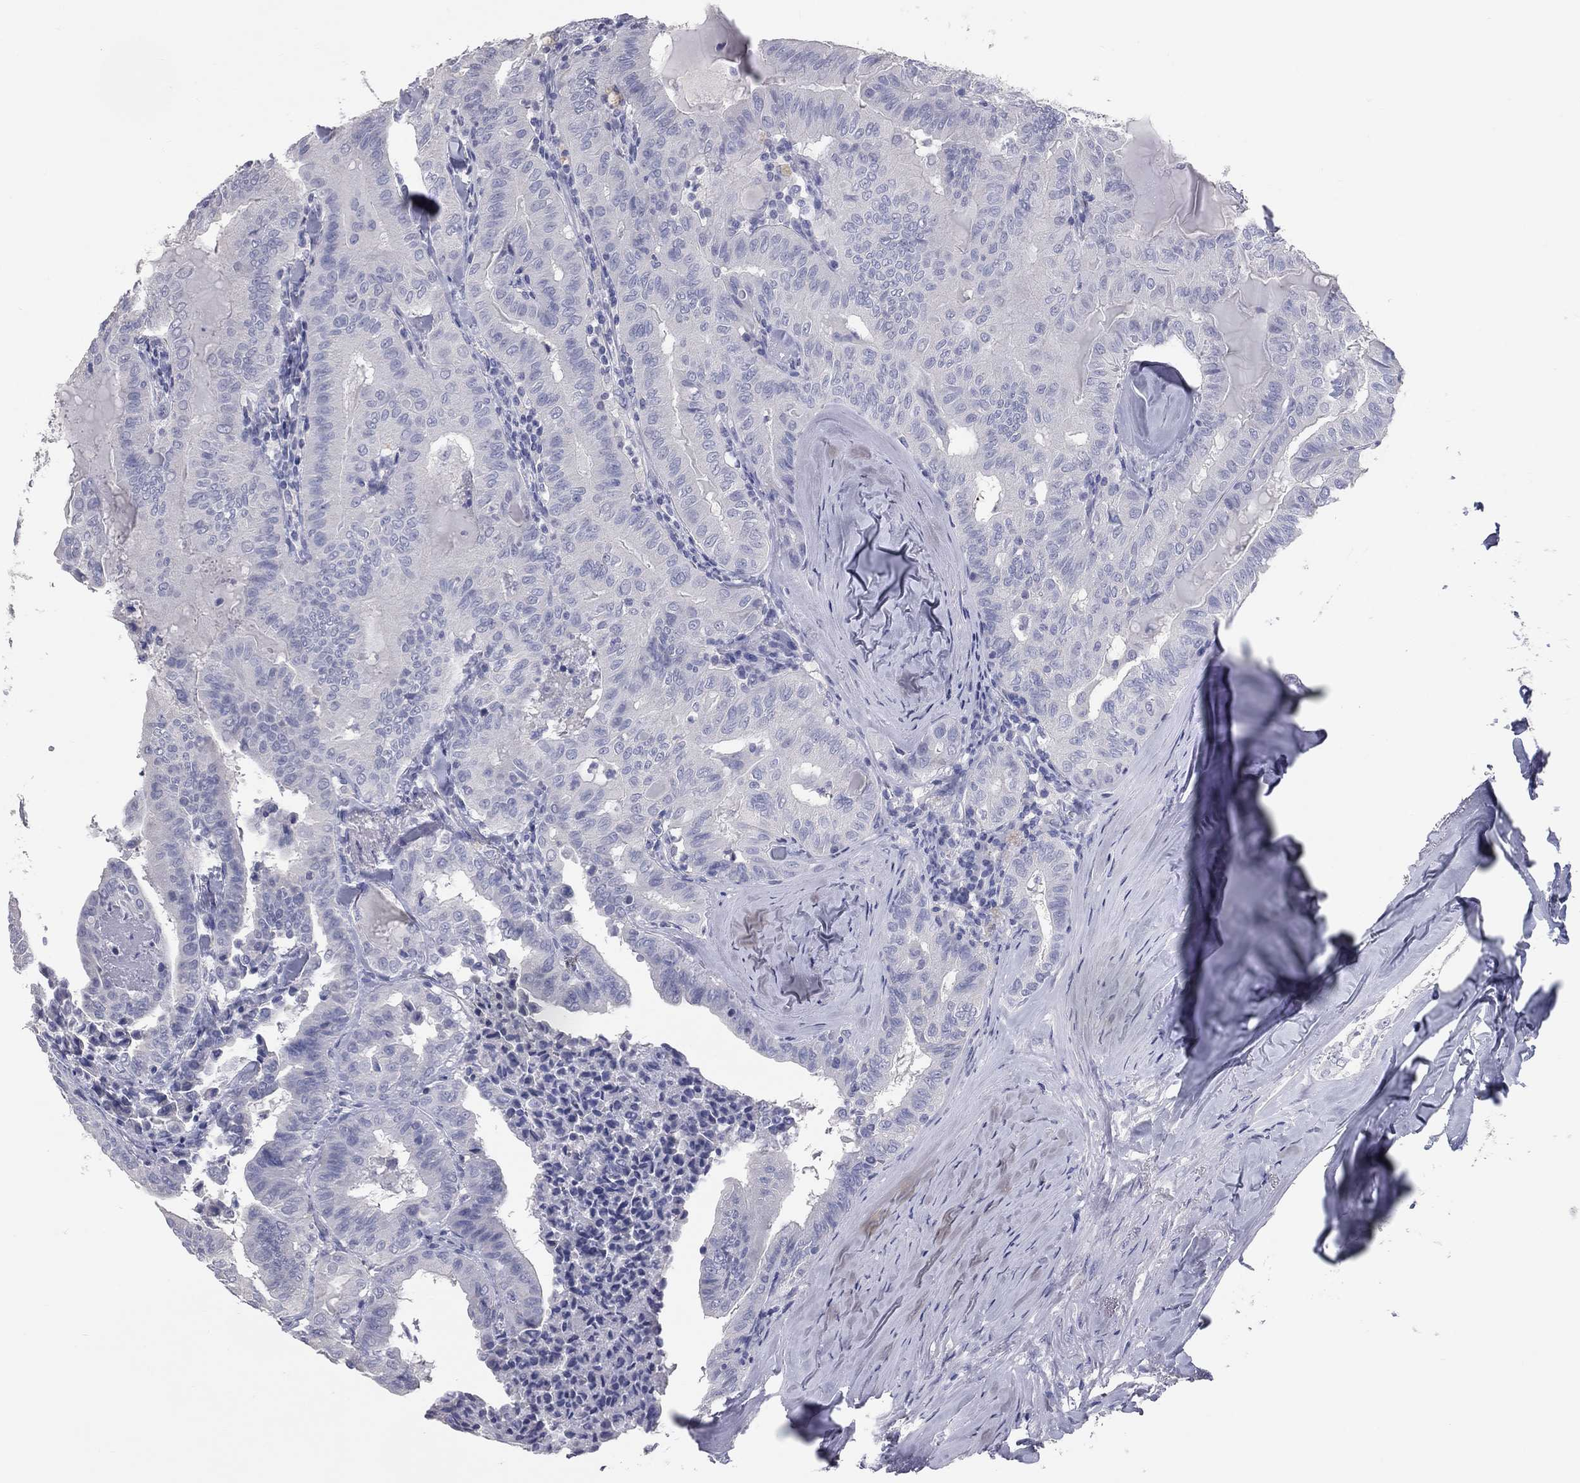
{"staining": {"intensity": "negative", "quantity": "none", "location": "none"}, "tissue": "thyroid cancer", "cell_type": "Tumor cells", "image_type": "cancer", "snomed": [{"axis": "morphology", "description": "Papillary adenocarcinoma, NOS"}, {"axis": "topography", "description": "Thyroid gland"}], "caption": "Thyroid cancer (papillary adenocarcinoma) was stained to show a protein in brown. There is no significant staining in tumor cells. The staining is performed using DAB (3,3'-diaminobenzidine) brown chromogen with nuclei counter-stained in using hematoxylin.", "gene": "TFPI2", "patient": {"sex": "female", "age": 68}}